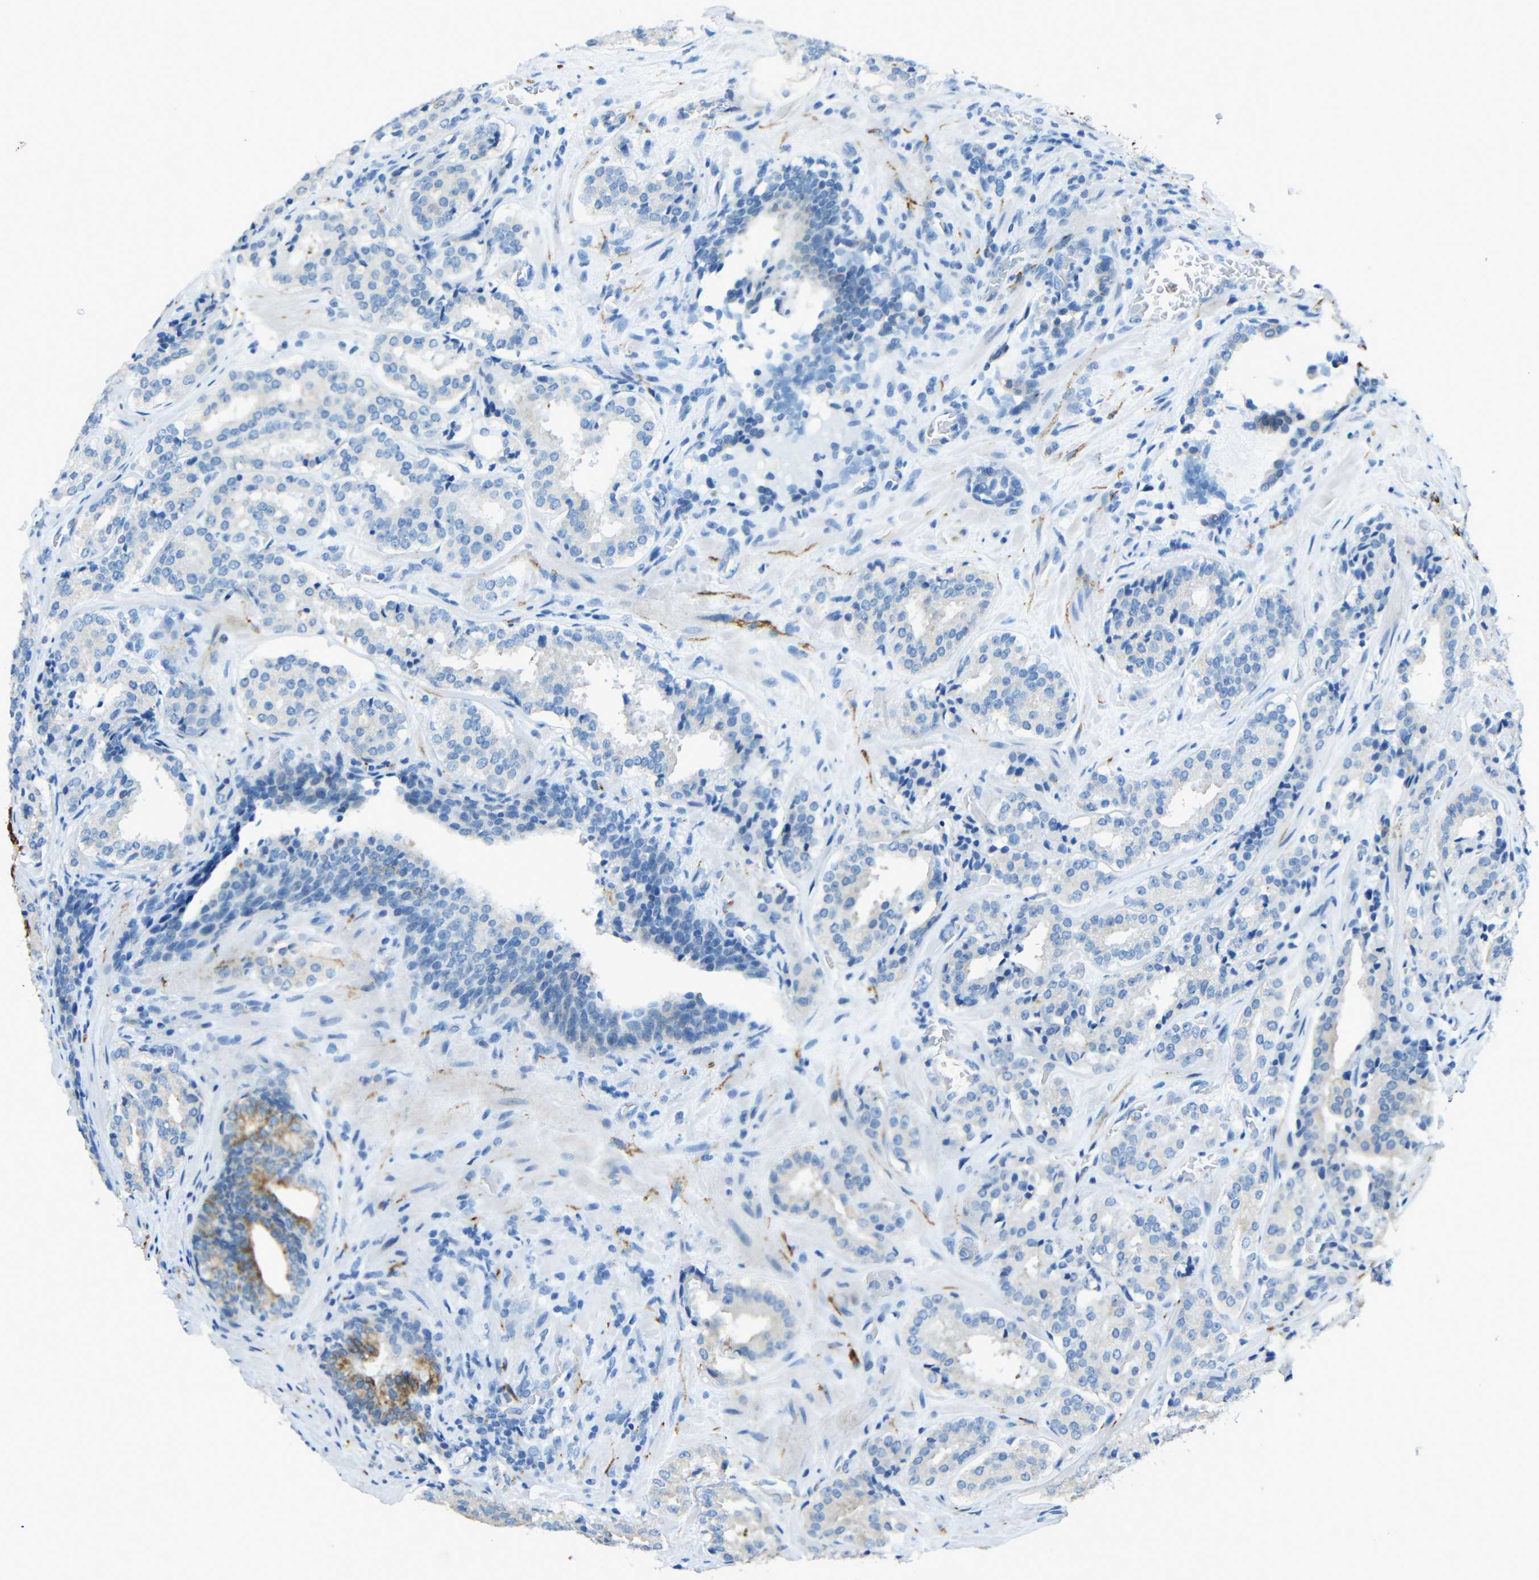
{"staining": {"intensity": "weak", "quantity": "25%-75%", "location": "cytoplasmic/membranous"}, "tissue": "prostate cancer", "cell_type": "Tumor cells", "image_type": "cancer", "snomed": [{"axis": "morphology", "description": "Adenocarcinoma, High grade"}, {"axis": "topography", "description": "Prostate"}], "caption": "The micrograph reveals staining of prostate adenocarcinoma (high-grade), revealing weak cytoplasmic/membranous protein expression (brown color) within tumor cells.", "gene": "TUBB4B", "patient": {"sex": "male", "age": 60}}